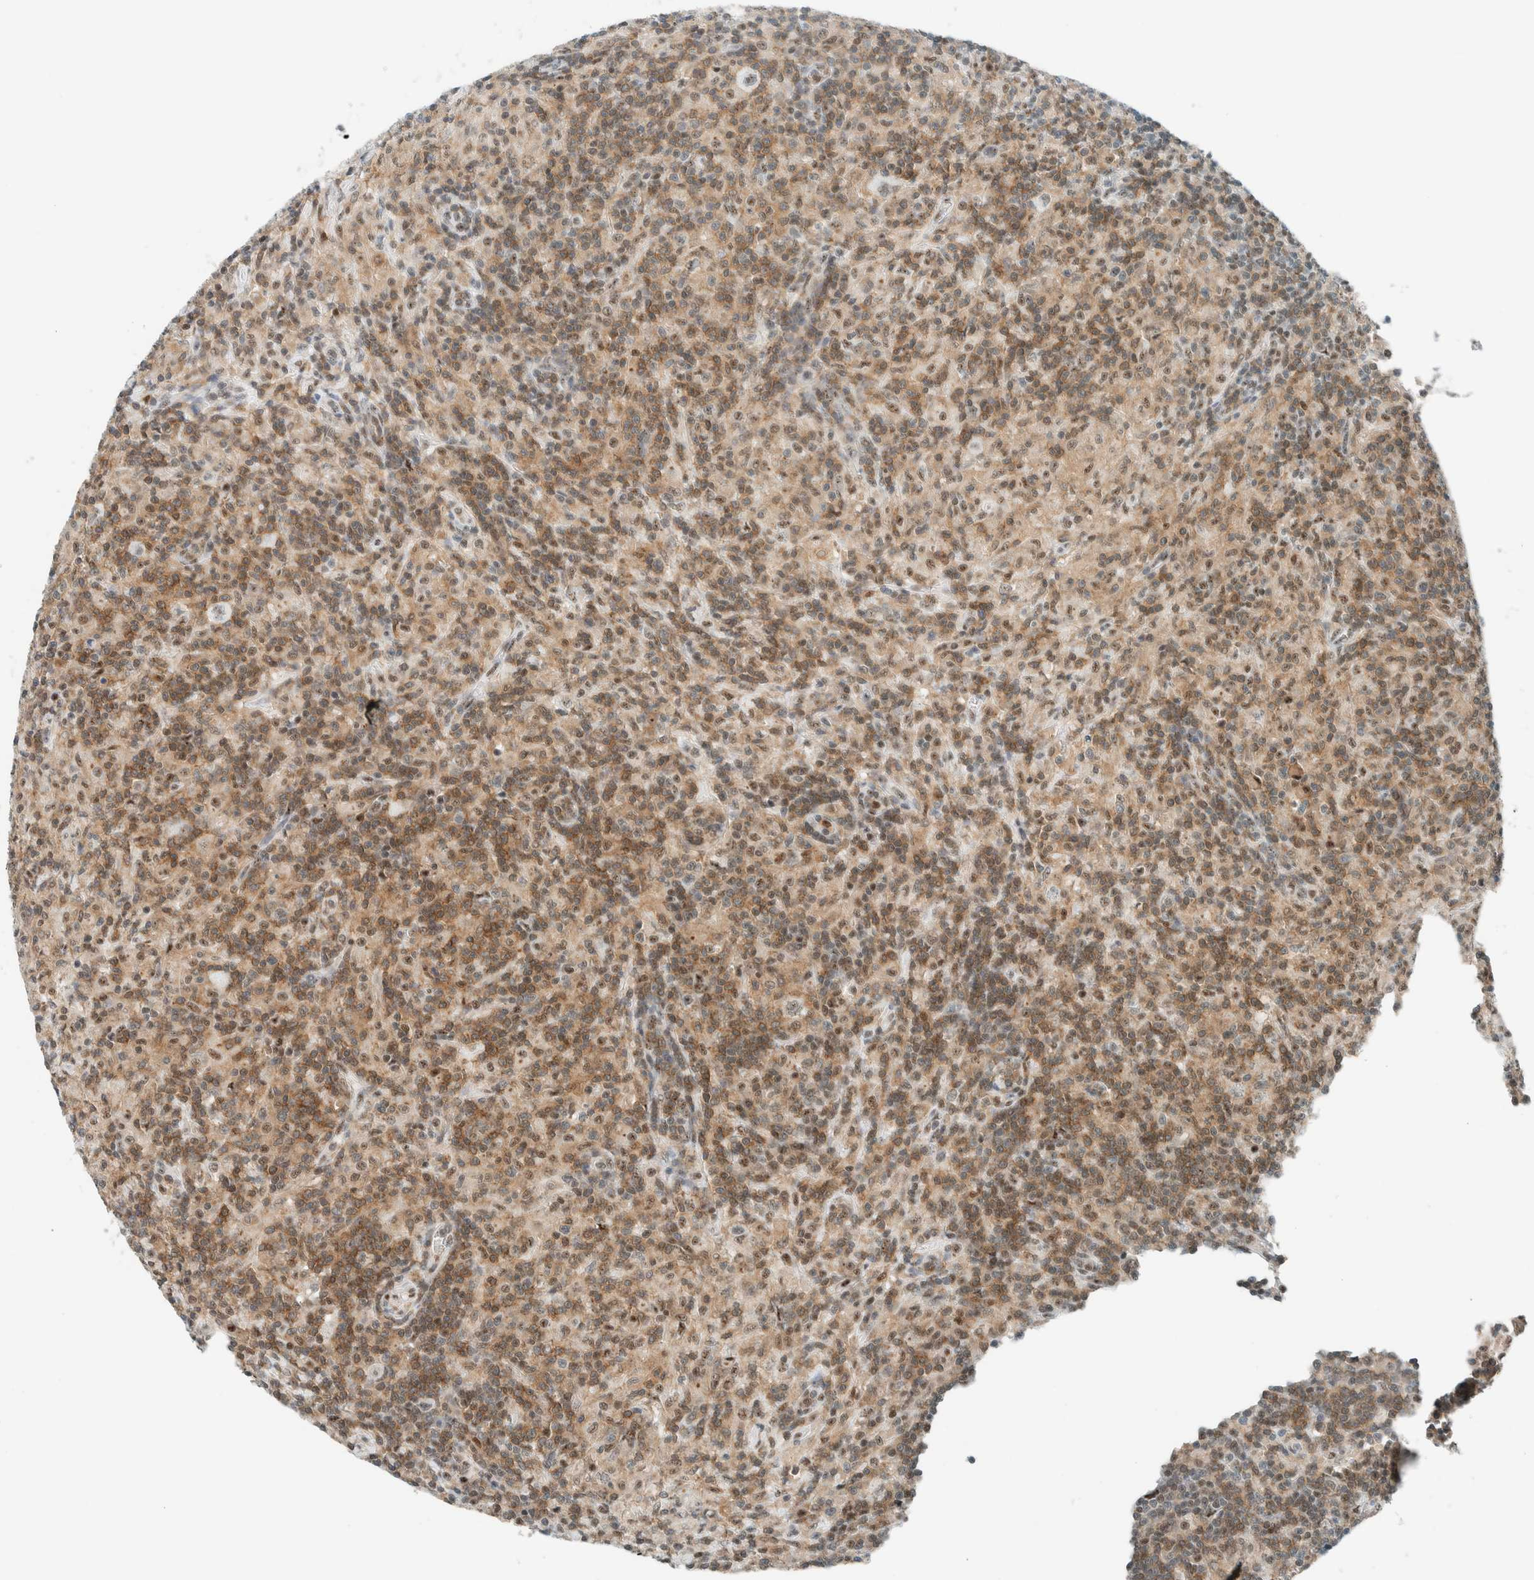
{"staining": {"intensity": "weak", "quantity": "25%-75%", "location": "nuclear"}, "tissue": "lymphoma", "cell_type": "Tumor cells", "image_type": "cancer", "snomed": [{"axis": "morphology", "description": "Hodgkin's disease, NOS"}, {"axis": "topography", "description": "Lymph node"}], "caption": "High-magnification brightfield microscopy of Hodgkin's disease stained with DAB (brown) and counterstained with hematoxylin (blue). tumor cells exhibit weak nuclear positivity is appreciated in approximately25%-75% of cells.", "gene": "CYSRT1", "patient": {"sex": "male", "age": 70}}